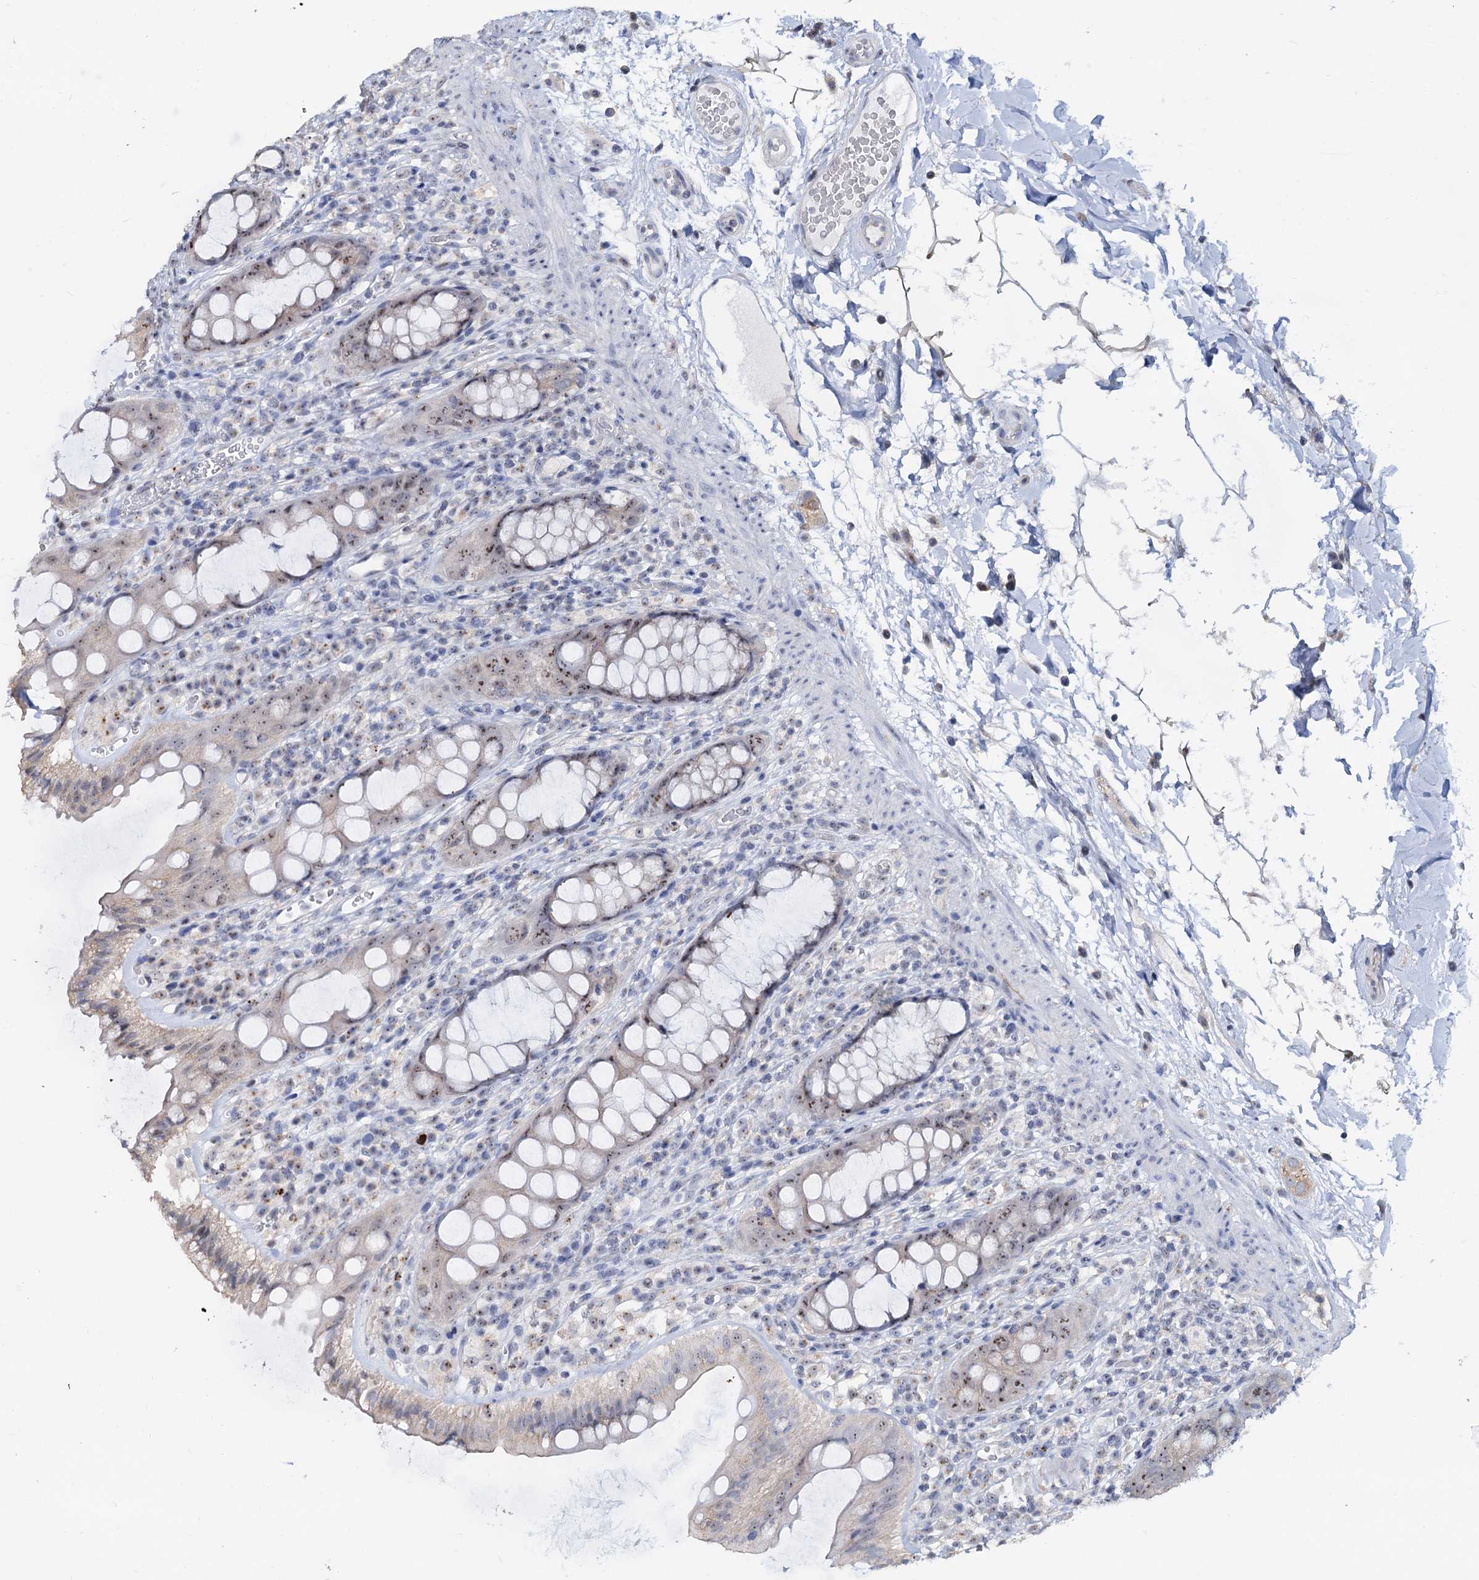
{"staining": {"intensity": "moderate", "quantity": "25%-75%", "location": "nuclear"}, "tissue": "rectum", "cell_type": "Glandular cells", "image_type": "normal", "snomed": [{"axis": "morphology", "description": "Normal tissue, NOS"}, {"axis": "topography", "description": "Rectum"}], "caption": "Brown immunohistochemical staining in benign rectum displays moderate nuclear positivity in approximately 25%-75% of glandular cells.", "gene": "C2CD3", "patient": {"sex": "female", "age": 57}}